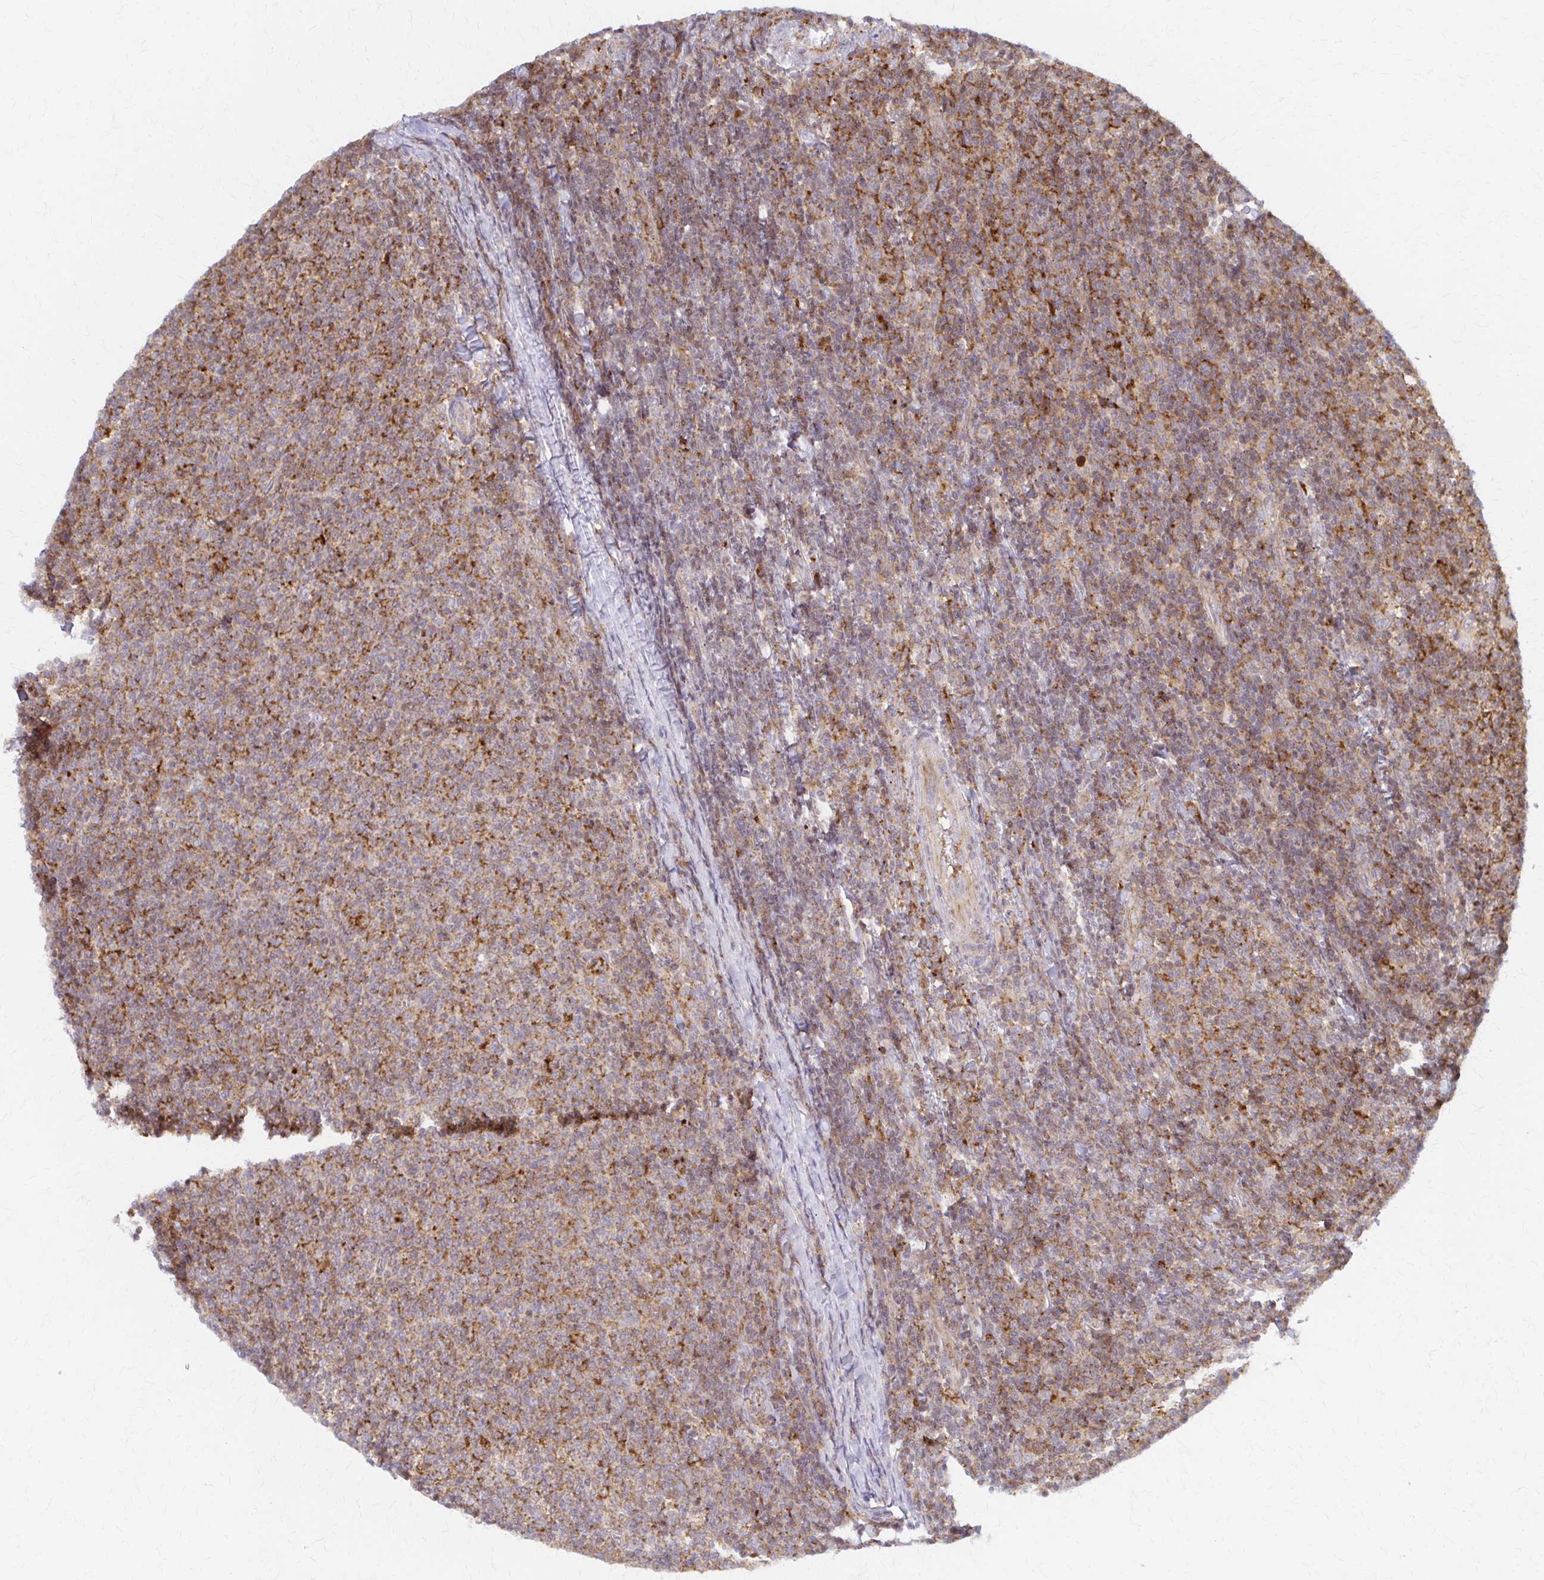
{"staining": {"intensity": "moderate", "quantity": ">75%", "location": "cytoplasmic/membranous"}, "tissue": "lymphoma", "cell_type": "Tumor cells", "image_type": "cancer", "snomed": [{"axis": "morphology", "description": "Malignant lymphoma, non-Hodgkin's type, Low grade"}, {"axis": "topography", "description": "Lymph node"}], "caption": "A histopathology image of malignant lymphoma, non-Hodgkin's type (low-grade) stained for a protein demonstrates moderate cytoplasmic/membranous brown staining in tumor cells.", "gene": "ARHGAP35", "patient": {"sex": "male", "age": 52}}